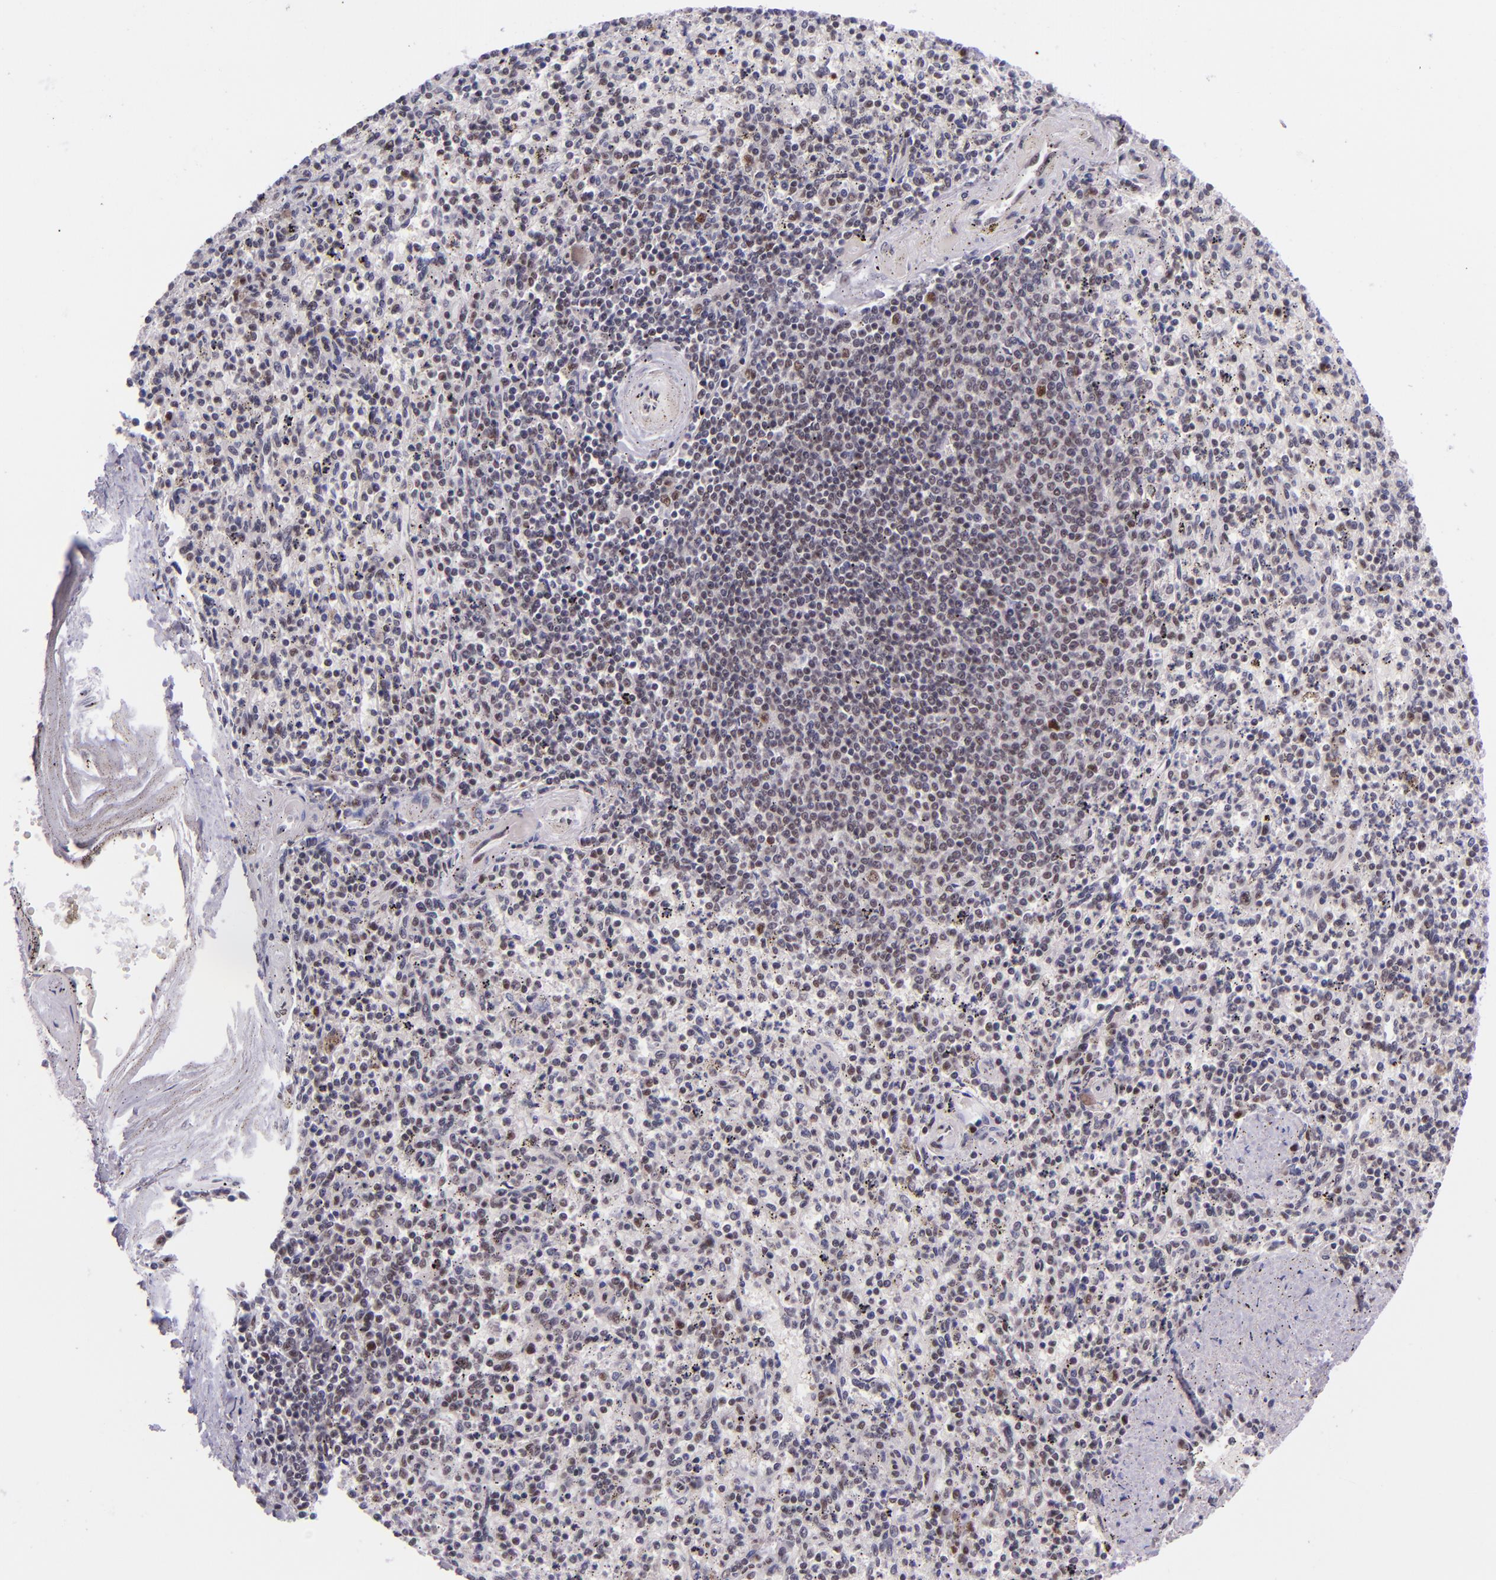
{"staining": {"intensity": "moderate", "quantity": "25%-75%", "location": "nuclear"}, "tissue": "spleen", "cell_type": "Cells in red pulp", "image_type": "normal", "snomed": [{"axis": "morphology", "description": "Normal tissue, NOS"}, {"axis": "topography", "description": "Spleen"}], "caption": "The image displays staining of unremarkable spleen, revealing moderate nuclear protein positivity (brown color) within cells in red pulp.", "gene": "GPKOW", "patient": {"sex": "male", "age": 72}}